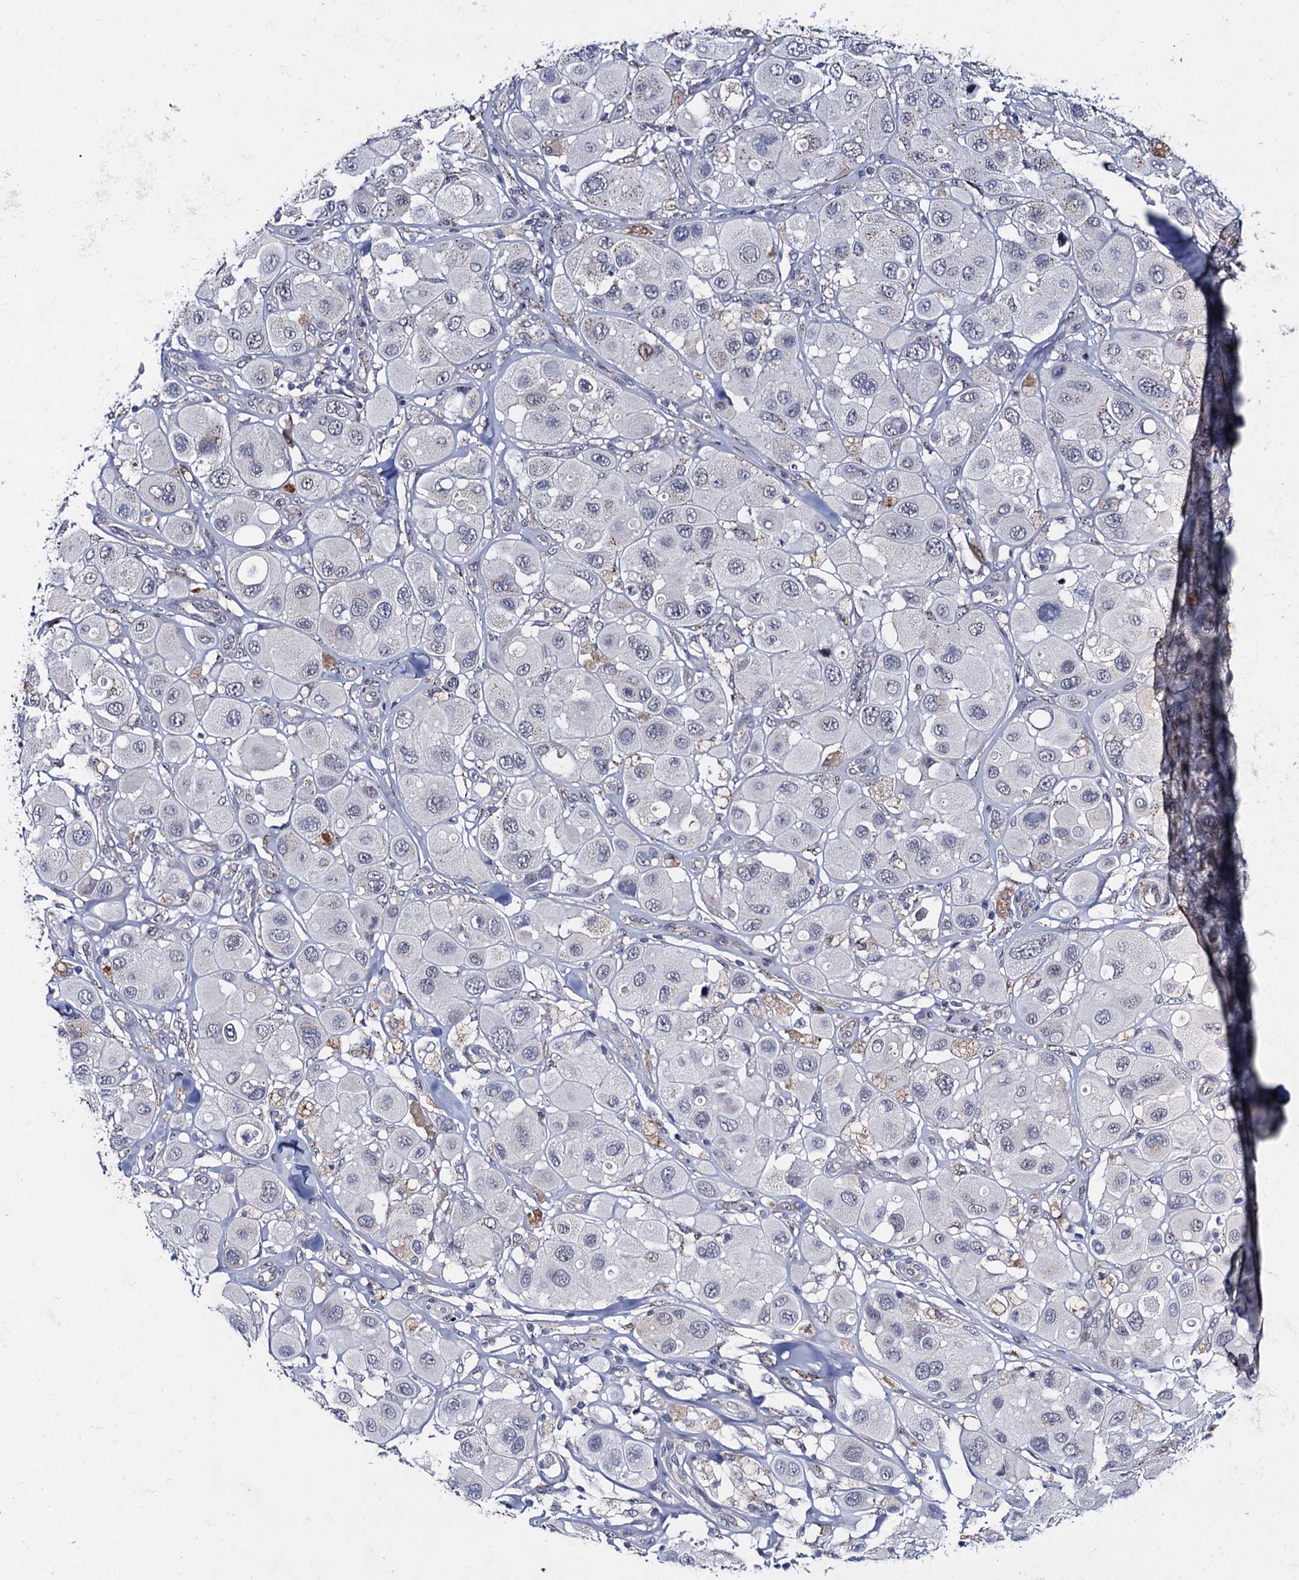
{"staining": {"intensity": "negative", "quantity": "none", "location": "none"}, "tissue": "melanoma", "cell_type": "Tumor cells", "image_type": "cancer", "snomed": [{"axis": "morphology", "description": "Malignant melanoma, Metastatic site"}, {"axis": "topography", "description": "Skin"}], "caption": "This is an immunohistochemistry photomicrograph of melanoma. There is no expression in tumor cells.", "gene": "THAP2", "patient": {"sex": "male", "age": 41}}